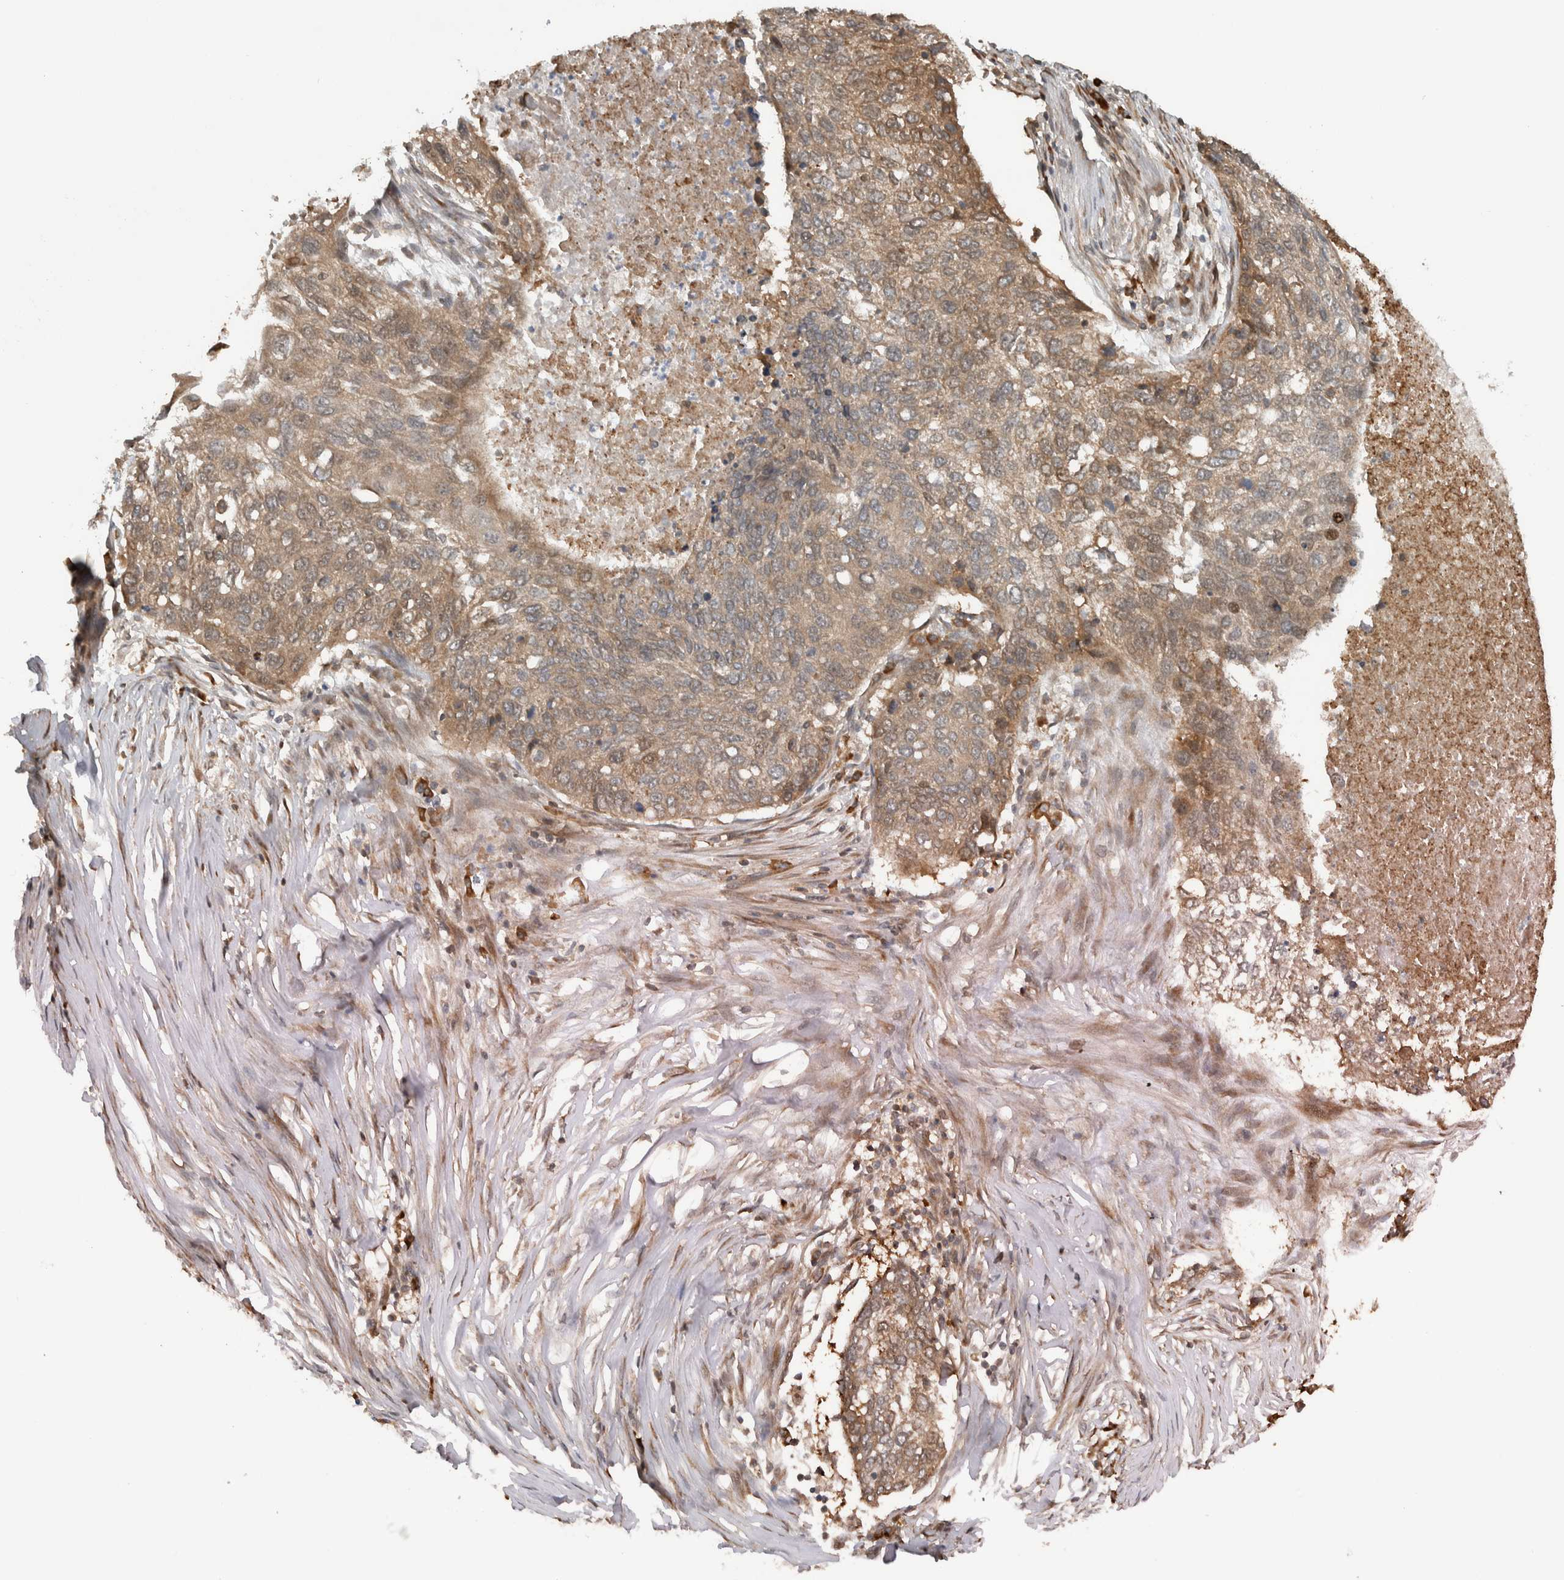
{"staining": {"intensity": "moderate", "quantity": ">75%", "location": "cytoplasmic/membranous"}, "tissue": "lung cancer", "cell_type": "Tumor cells", "image_type": "cancer", "snomed": [{"axis": "morphology", "description": "Squamous cell carcinoma, NOS"}, {"axis": "topography", "description": "Lung"}], "caption": "Moderate cytoplasmic/membranous positivity for a protein is present in about >75% of tumor cells of lung cancer (squamous cell carcinoma) using immunohistochemistry (IHC).", "gene": "CNTROB", "patient": {"sex": "female", "age": 63}}